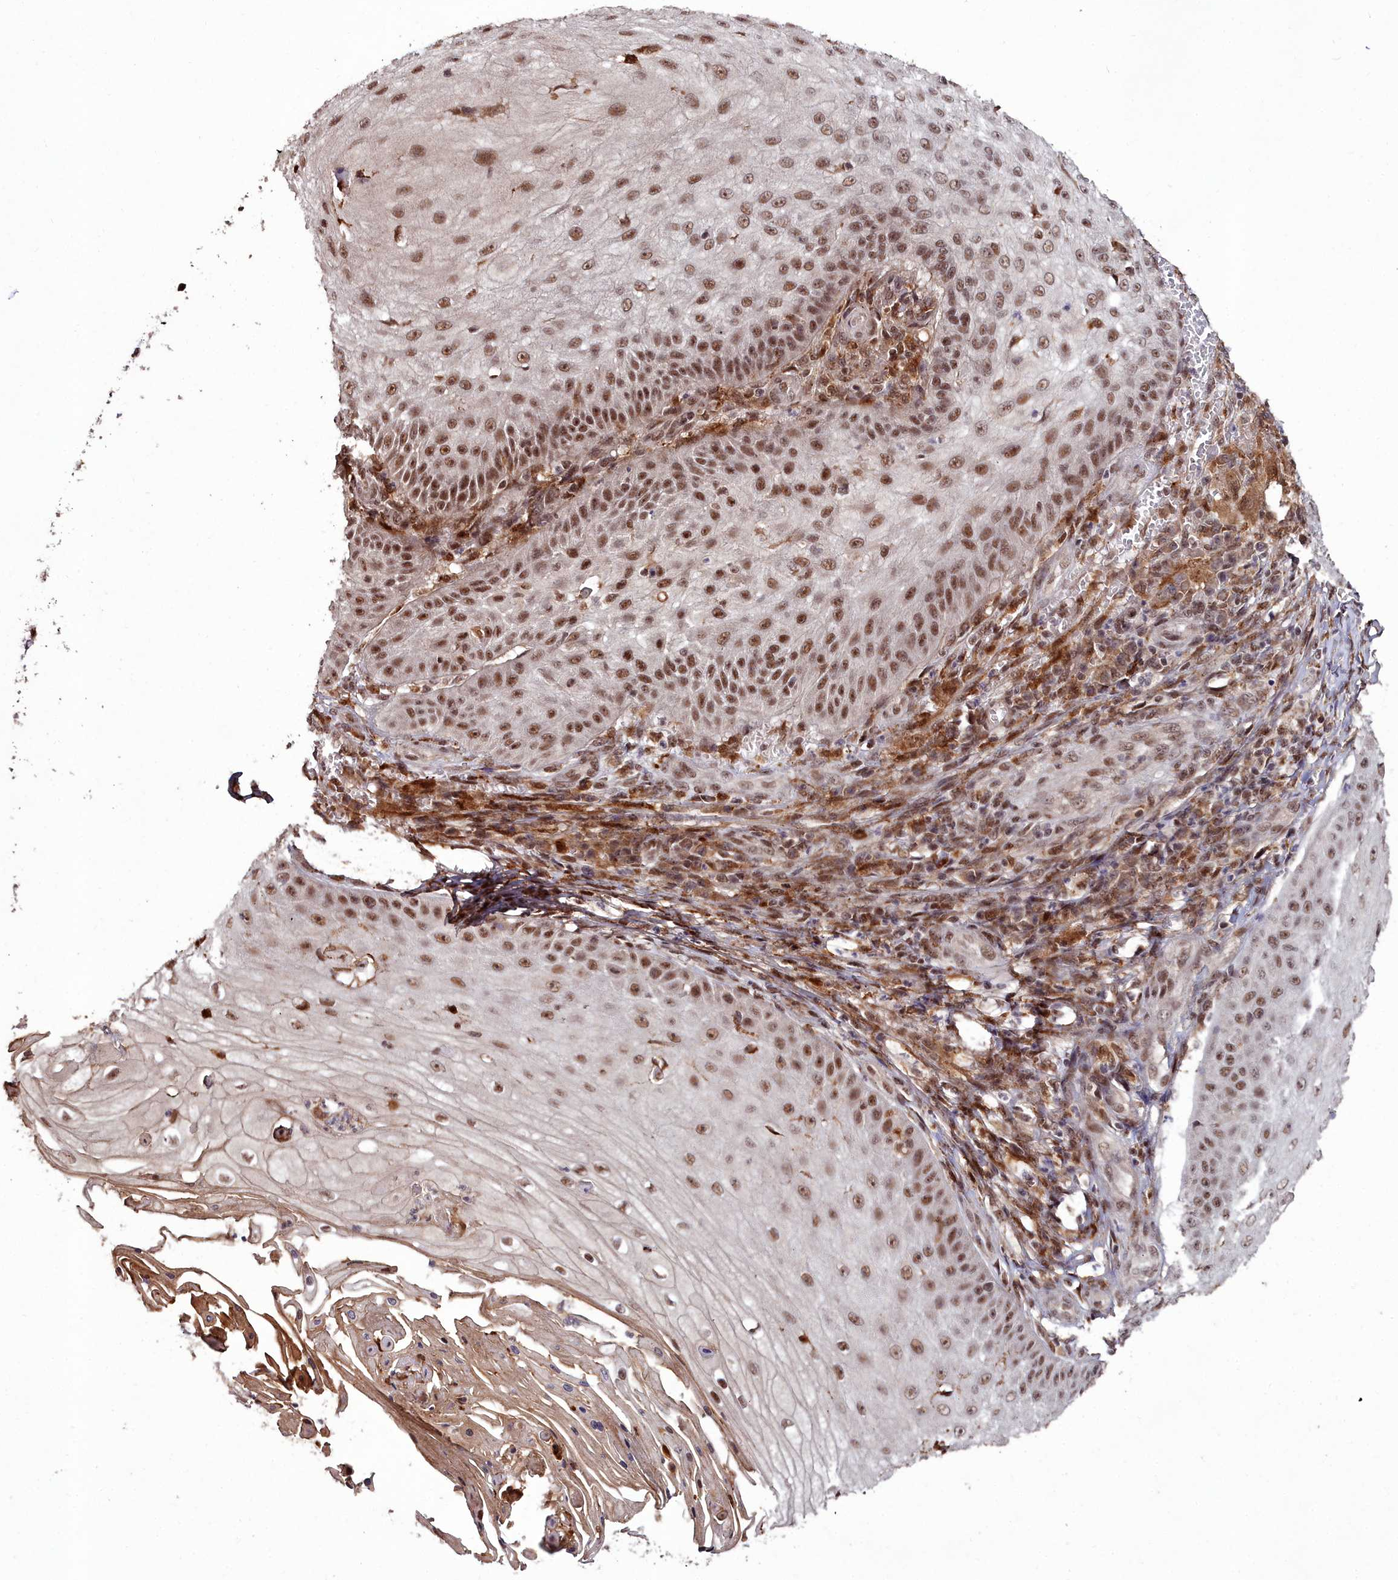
{"staining": {"intensity": "moderate", "quantity": ">75%", "location": "nuclear"}, "tissue": "skin cancer", "cell_type": "Tumor cells", "image_type": "cancer", "snomed": [{"axis": "morphology", "description": "Squamous cell carcinoma, NOS"}, {"axis": "topography", "description": "Skin"}], "caption": "Skin squamous cell carcinoma was stained to show a protein in brown. There is medium levels of moderate nuclear positivity in approximately >75% of tumor cells. The protein of interest is stained brown, and the nuclei are stained in blue (DAB IHC with brightfield microscopy, high magnification).", "gene": "CXXC1", "patient": {"sex": "male", "age": 70}}